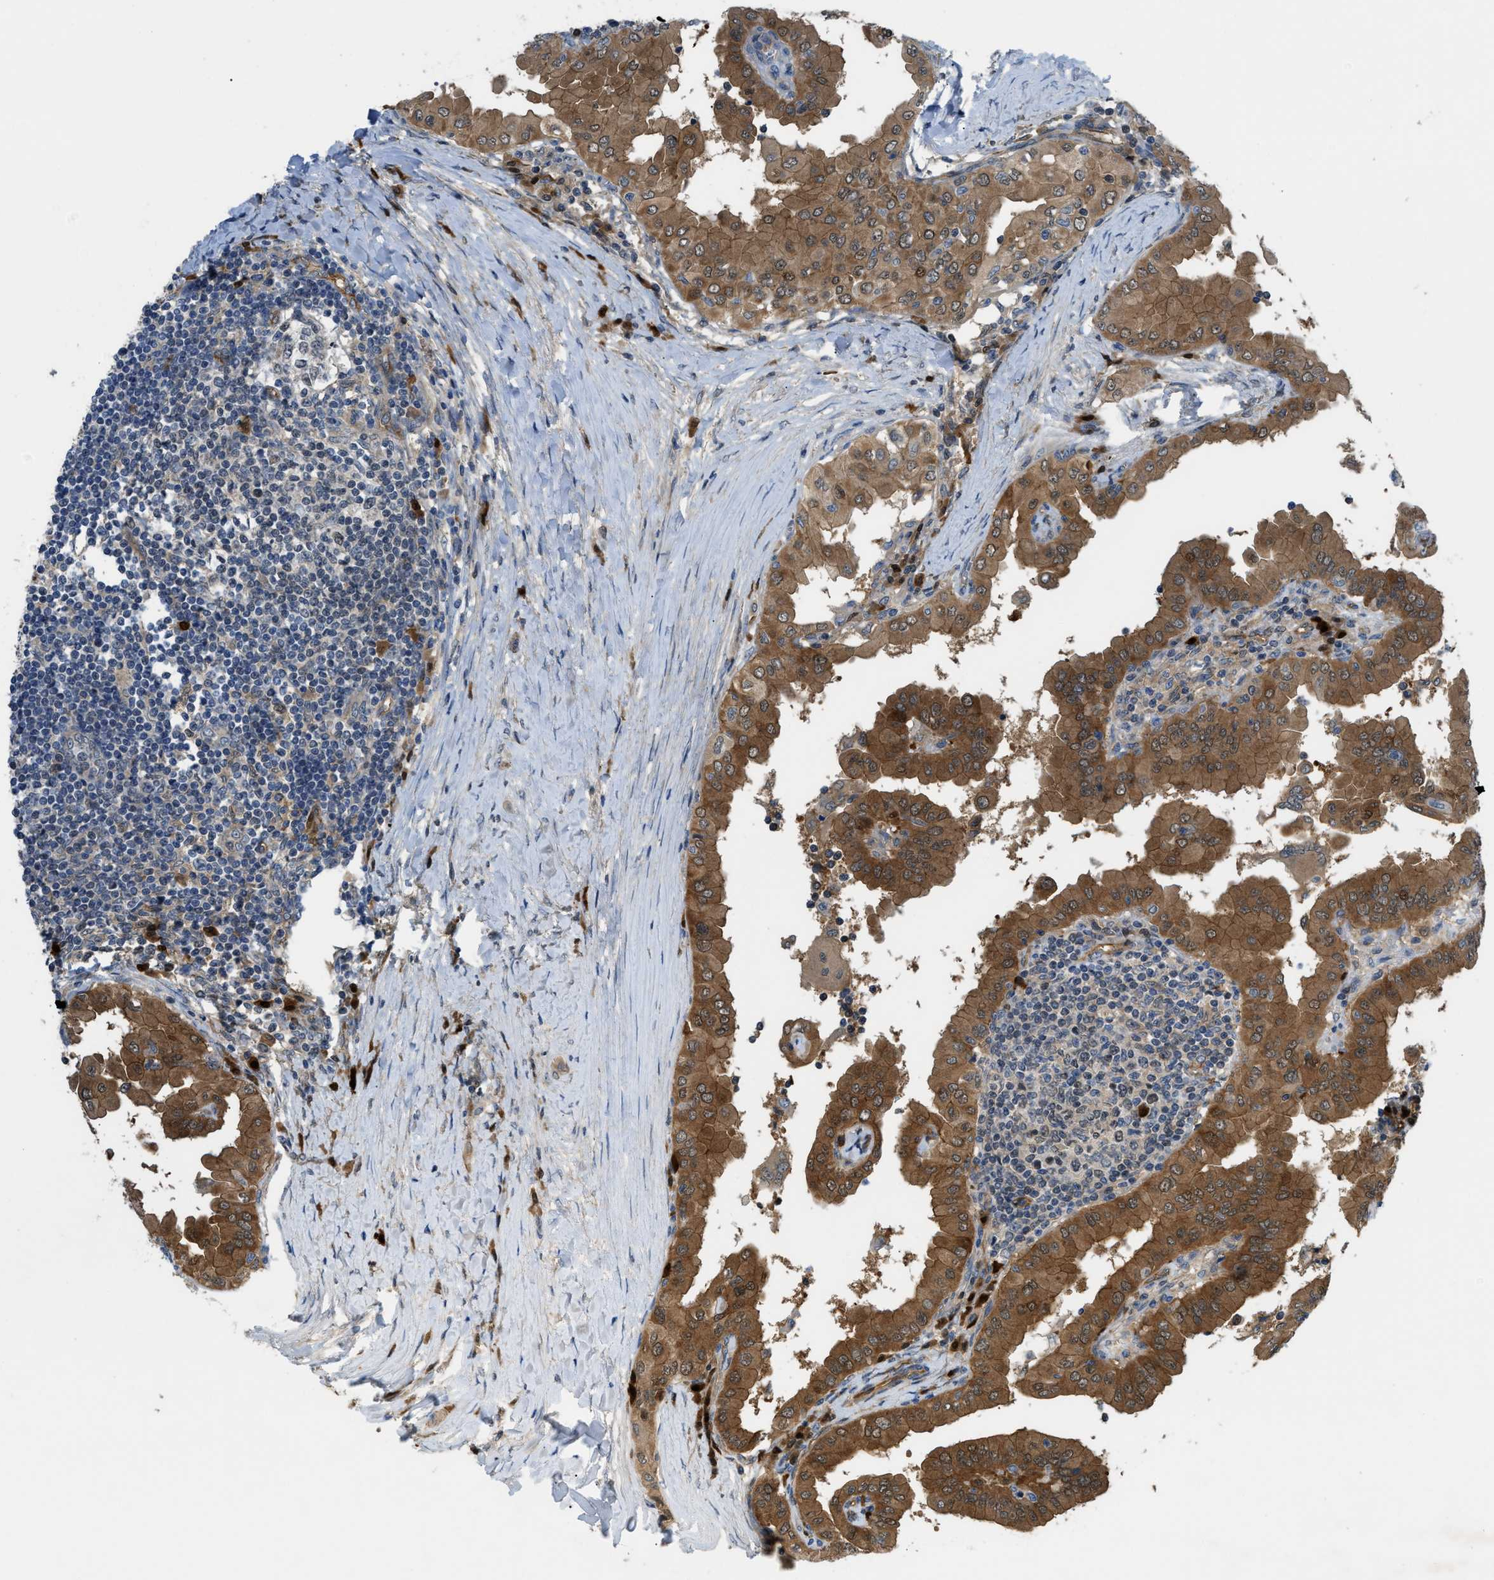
{"staining": {"intensity": "moderate", "quantity": ">75%", "location": "cytoplasmic/membranous,nuclear"}, "tissue": "thyroid cancer", "cell_type": "Tumor cells", "image_type": "cancer", "snomed": [{"axis": "morphology", "description": "Papillary adenocarcinoma, NOS"}, {"axis": "topography", "description": "Thyroid gland"}], "caption": "A high-resolution photomicrograph shows immunohistochemistry (IHC) staining of thyroid papillary adenocarcinoma, which displays moderate cytoplasmic/membranous and nuclear positivity in about >75% of tumor cells. The protein of interest is shown in brown color, while the nuclei are stained blue.", "gene": "TRAK2", "patient": {"sex": "male", "age": 33}}